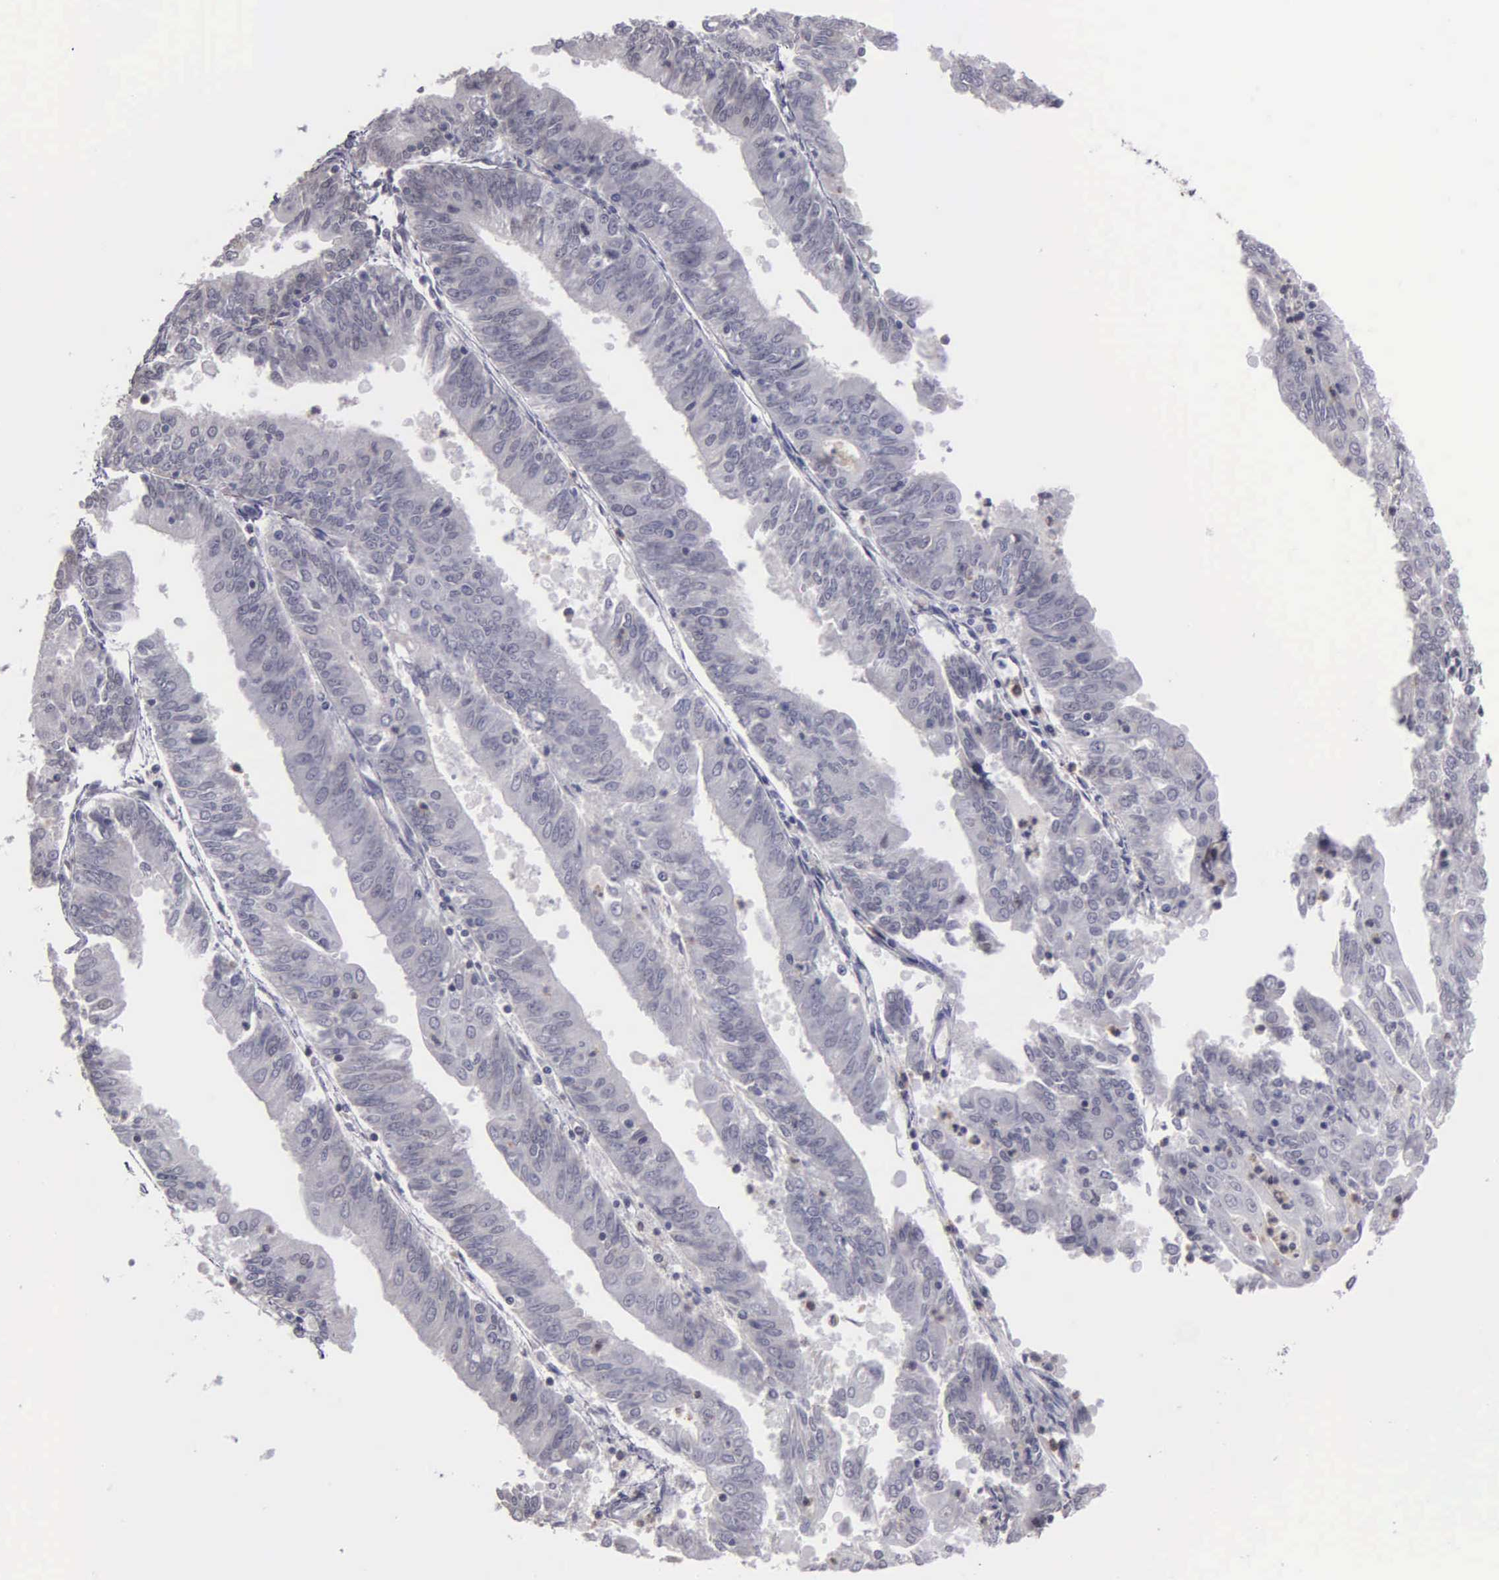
{"staining": {"intensity": "negative", "quantity": "none", "location": "none"}, "tissue": "endometrial cancer", "cell_type": "Tumor cells", "image_type": "cancer", "snomed": [{"axis": "morphology", "description": "Adenocarcinoma, NOS"}, {"axis": "topography", "description": "Endometrium"}], "caption": "DAB immunohistochemical staining of human endometrial adenocarcinoma exhibits no significant staining in tumor cells. (DAB immunohistochemistry with hematoxylin counter stain).", "gene": "BRD1", "patient": {"sex": "female", "age": 79}}